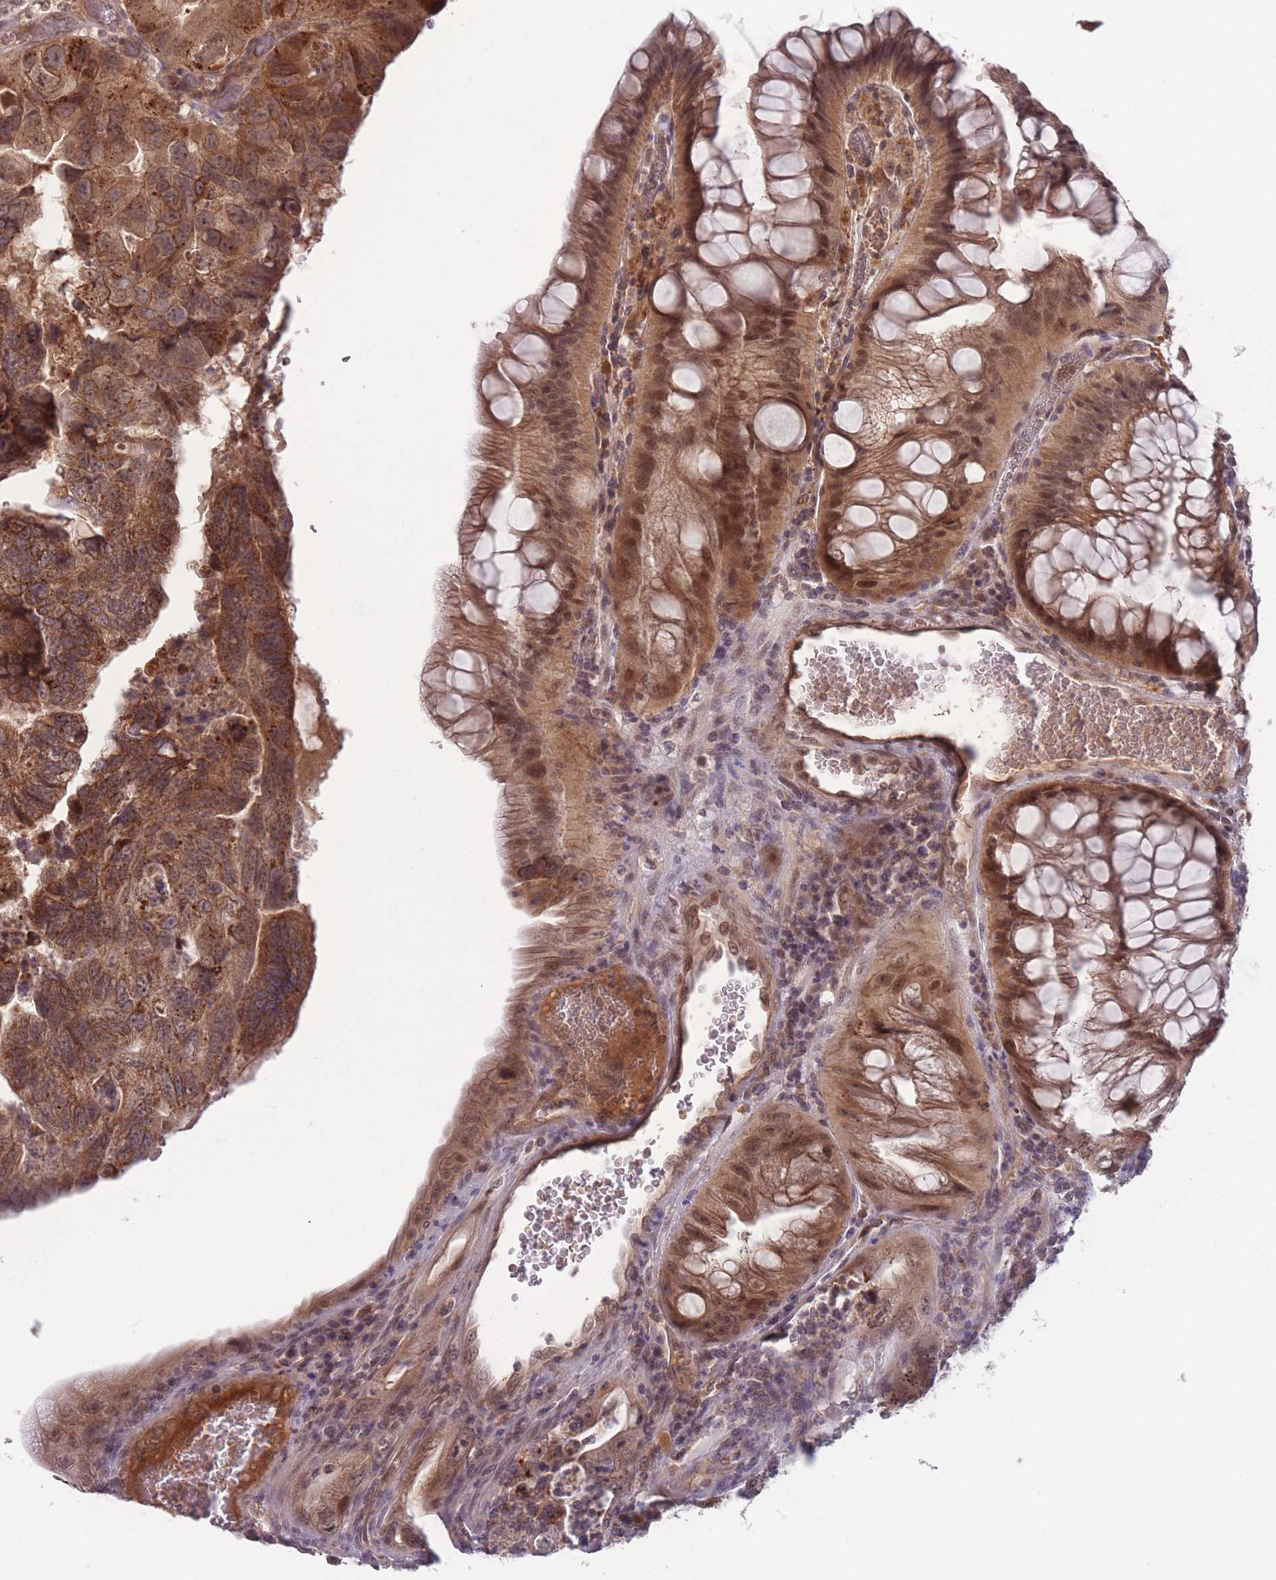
{"staining": {"intensity": "moderate", "quantity": ">75%", "location": "cytoplasmic/membranous,nuclear"}, "tissue": "colorectal cancer", "cell_type": "Tumor cells", "image_type": "cancer", "snomed": [{"axis": "morphology", "description": "Adenocarcinoma, NOS"}, {"axis": "topography", "description": "Rectum"}], "caption": "Immunohistochemical staining of colorectal cancer shows moderate cytoplasmic/membranous and nuclear protein staining in about >75% of tumor cells. Immunohistochemistry stains the protein of interest in brown and the nuclei are stained blue.", "gene": "TMEM232", "patient": {"sex": "male", "age": 63}}